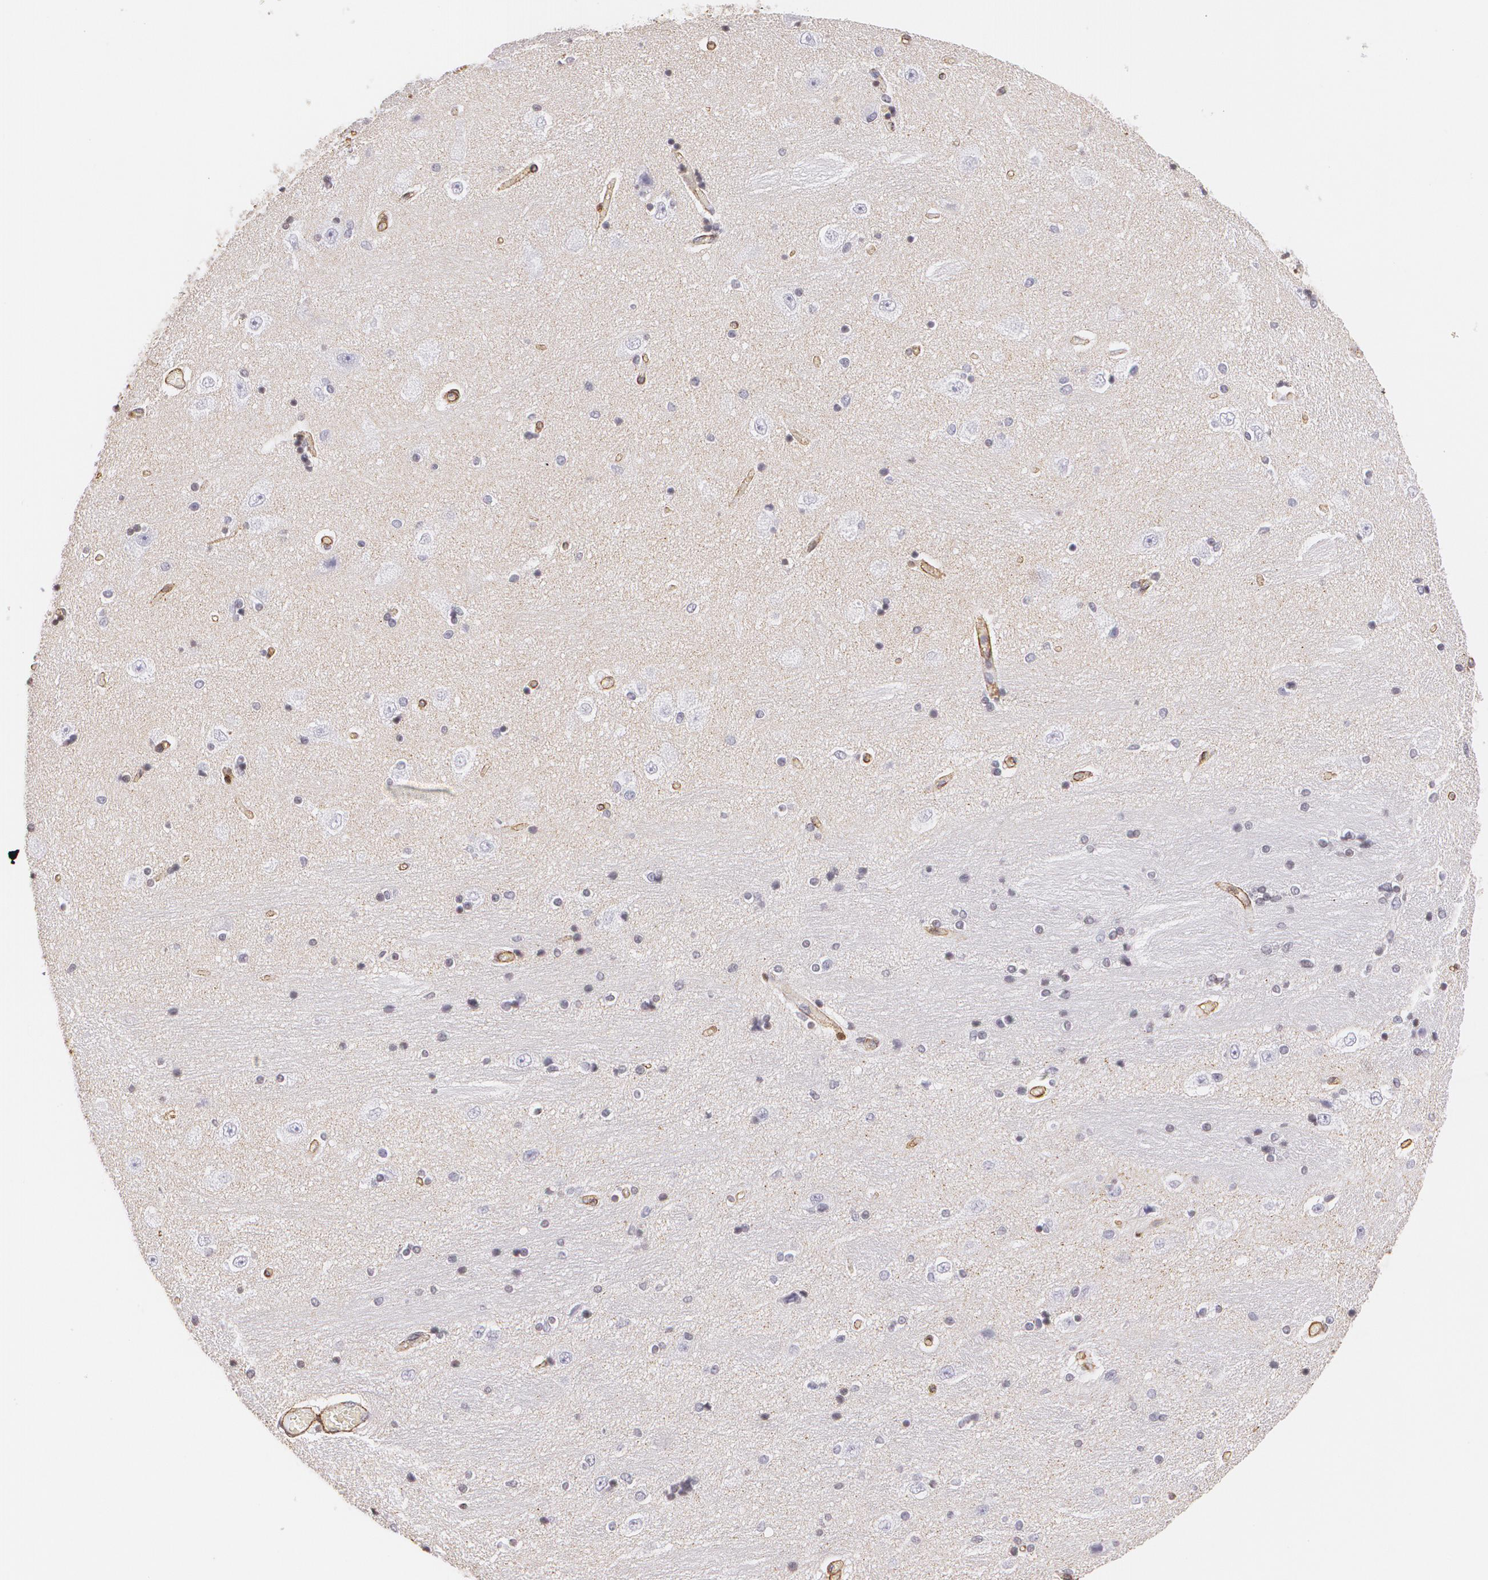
{"staining": {"intensity": "negative", "quantity": "none", "location": "none"}, "tissue": "hippocampus", "cell_type": "Glial cells", "image_type": "normal", "snomed": [{"axis": "morphology", "description": "Normal tissue, NOS"}, {"axis": "topography", "description": "Hippocampus"}], "caption": "IHC photomicrograph of unremarkable hippocampus: hippocampus stained with DAB (3,3'-diaminobenzidine) demonstrates no significant protein staining in glial cells.", "gene": "VAMP1", "patient": {"sex": "female", "age": 54}}